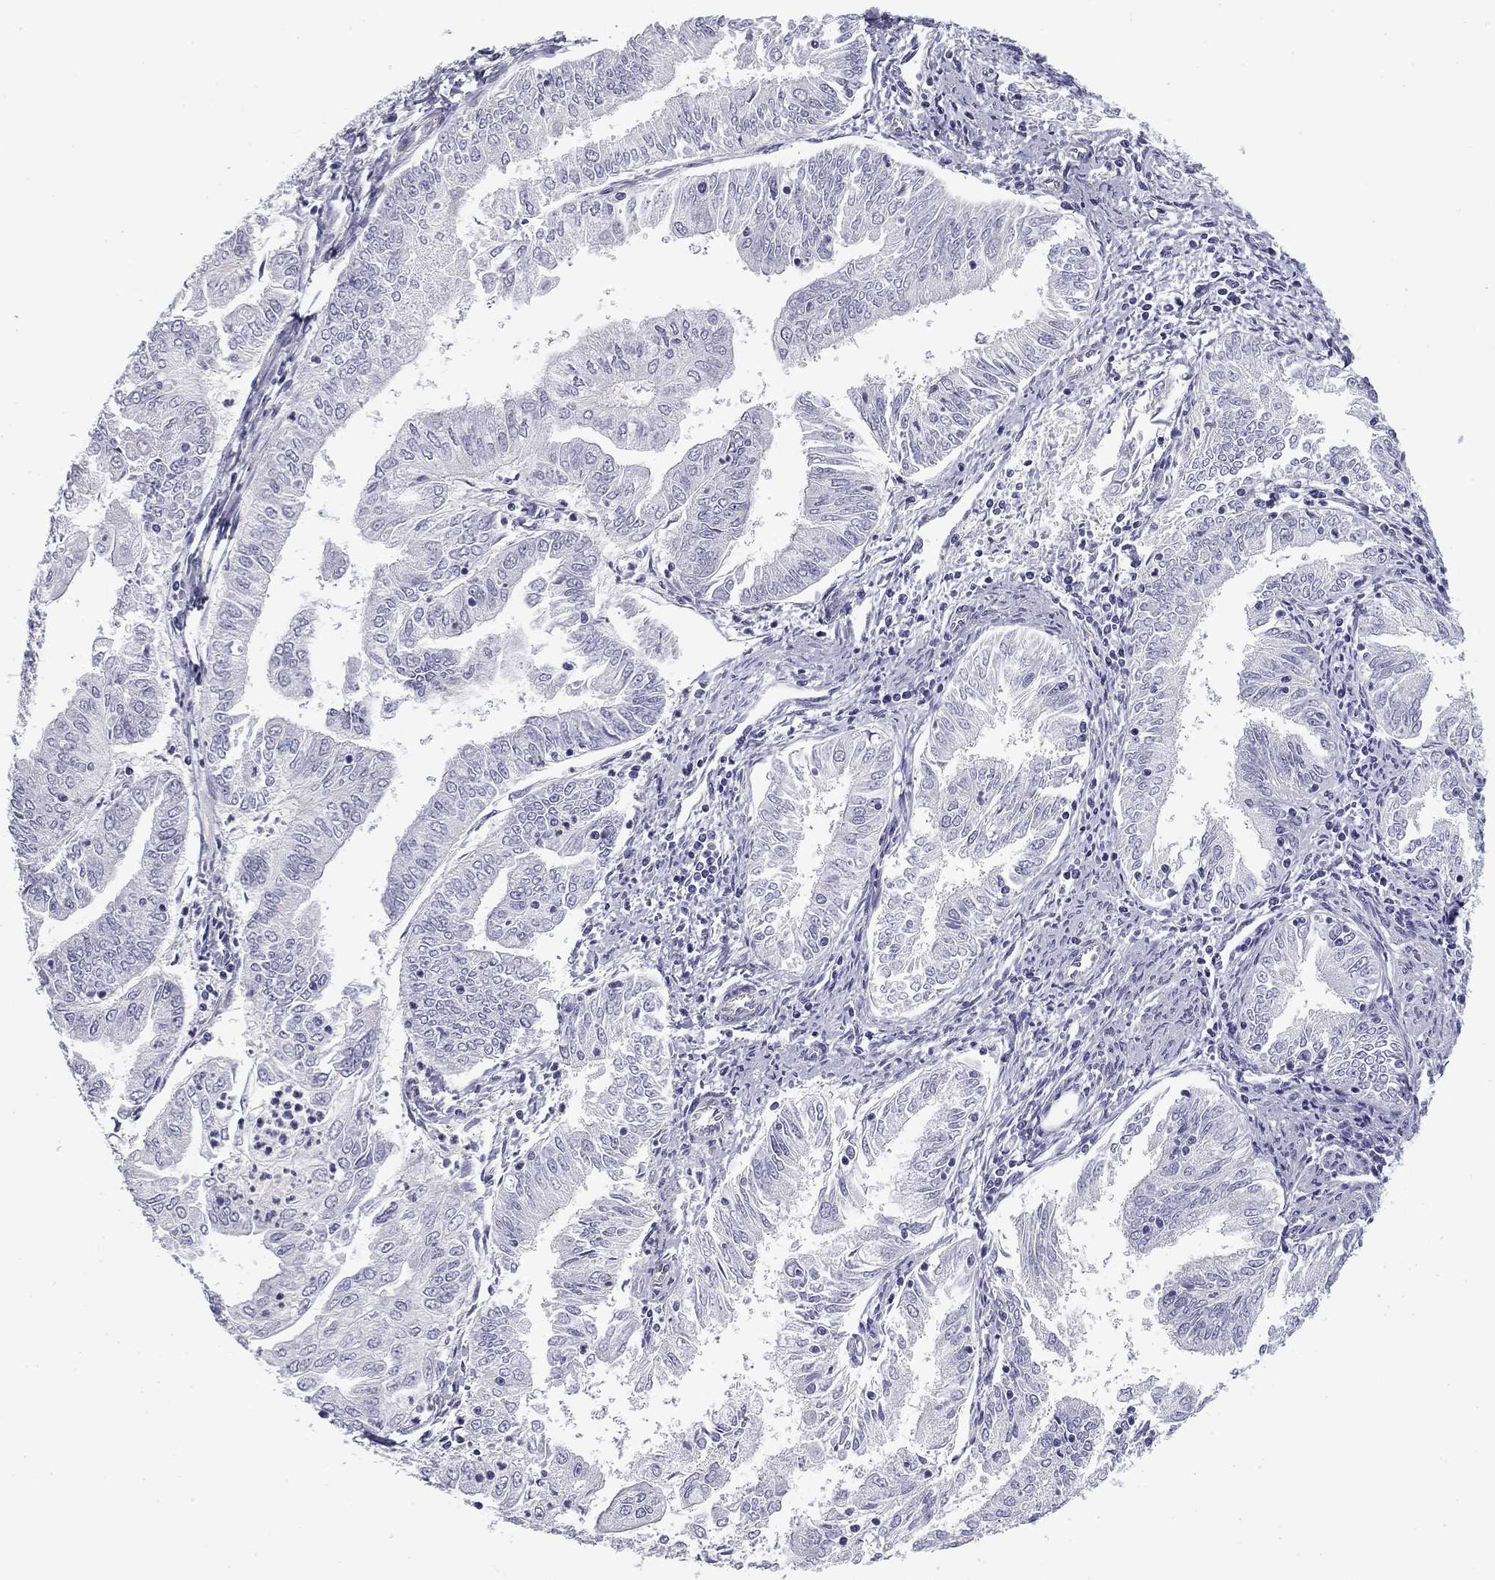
{"staining": {"intensity": "negative", "quantity": "none", "location": "none"}, "tissue": "endometrial cancer", "cell_type": "Tumor cells", "image_type": "cancer", "snomed": [{"axis": "morphology", "description": "Adenocarcinoma, NOS"}, {"axis": "topography", "description": "Endometrium"}], "caption": "The micrograph shows no significant positivity in tumor cells of endometrial cancer (adenocarcinoma).", "gene": "FLNC", "patient": {"sex": "female", "age": 56}}